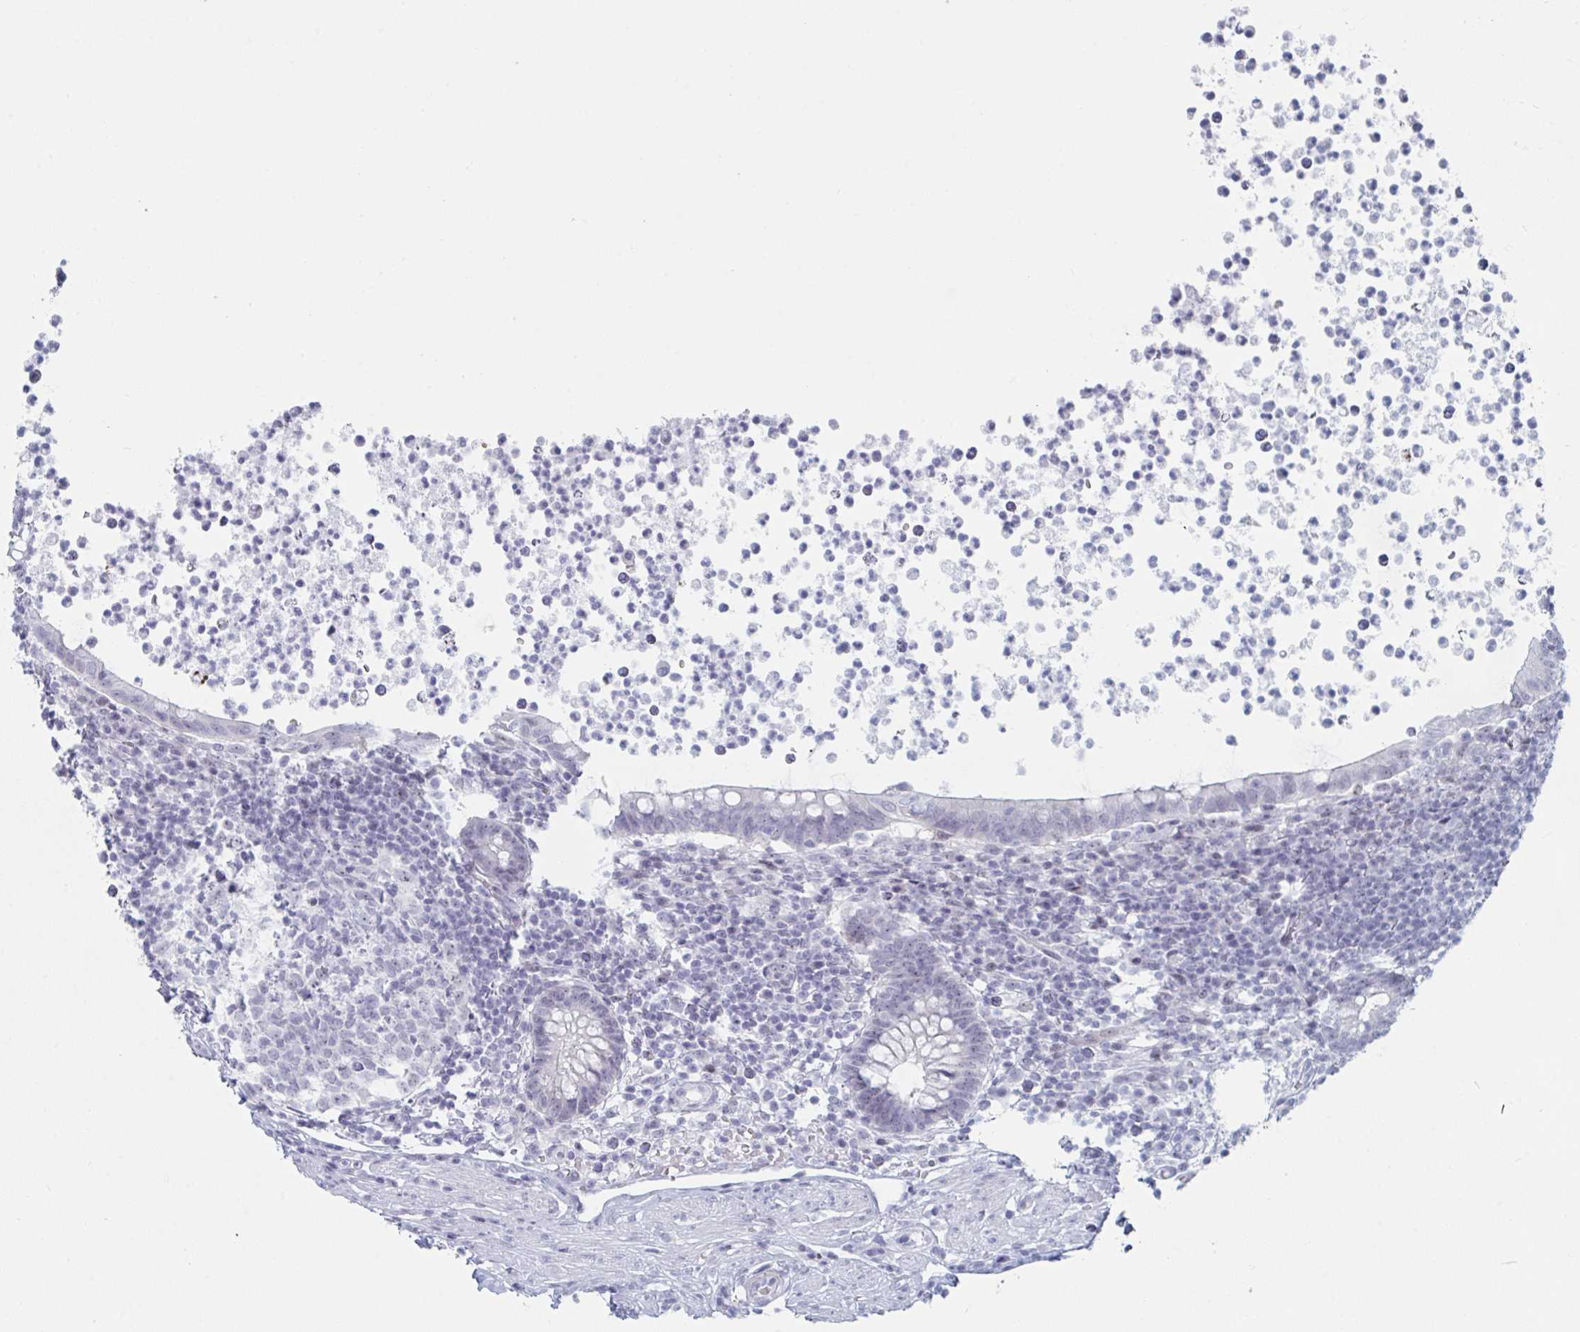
{"staining": {"intensity": "negative", "quantity": "none", "location": "none"}, "tissue": "appendix", "cell_type": "Glandular cells", "image_type": "normal", "snomed": [{"axis": "morphology", "description": "Normal tissue, NOS"}, {"axis": "topography", "description": "Appendix"}], "caption": "Immunohistochemistry (IHC) histopathology image of normal appendix: appendix stained with DAB exhibits no significant protein staining in glandular cells. (Stains: DAB immunohistochemistry (IHC) with hematoxylin counter stain, Microscopy: brightfield microscopy at high magnification).", "gene": "NR1H2", "patient": {"sex": "female", "age": 56}}